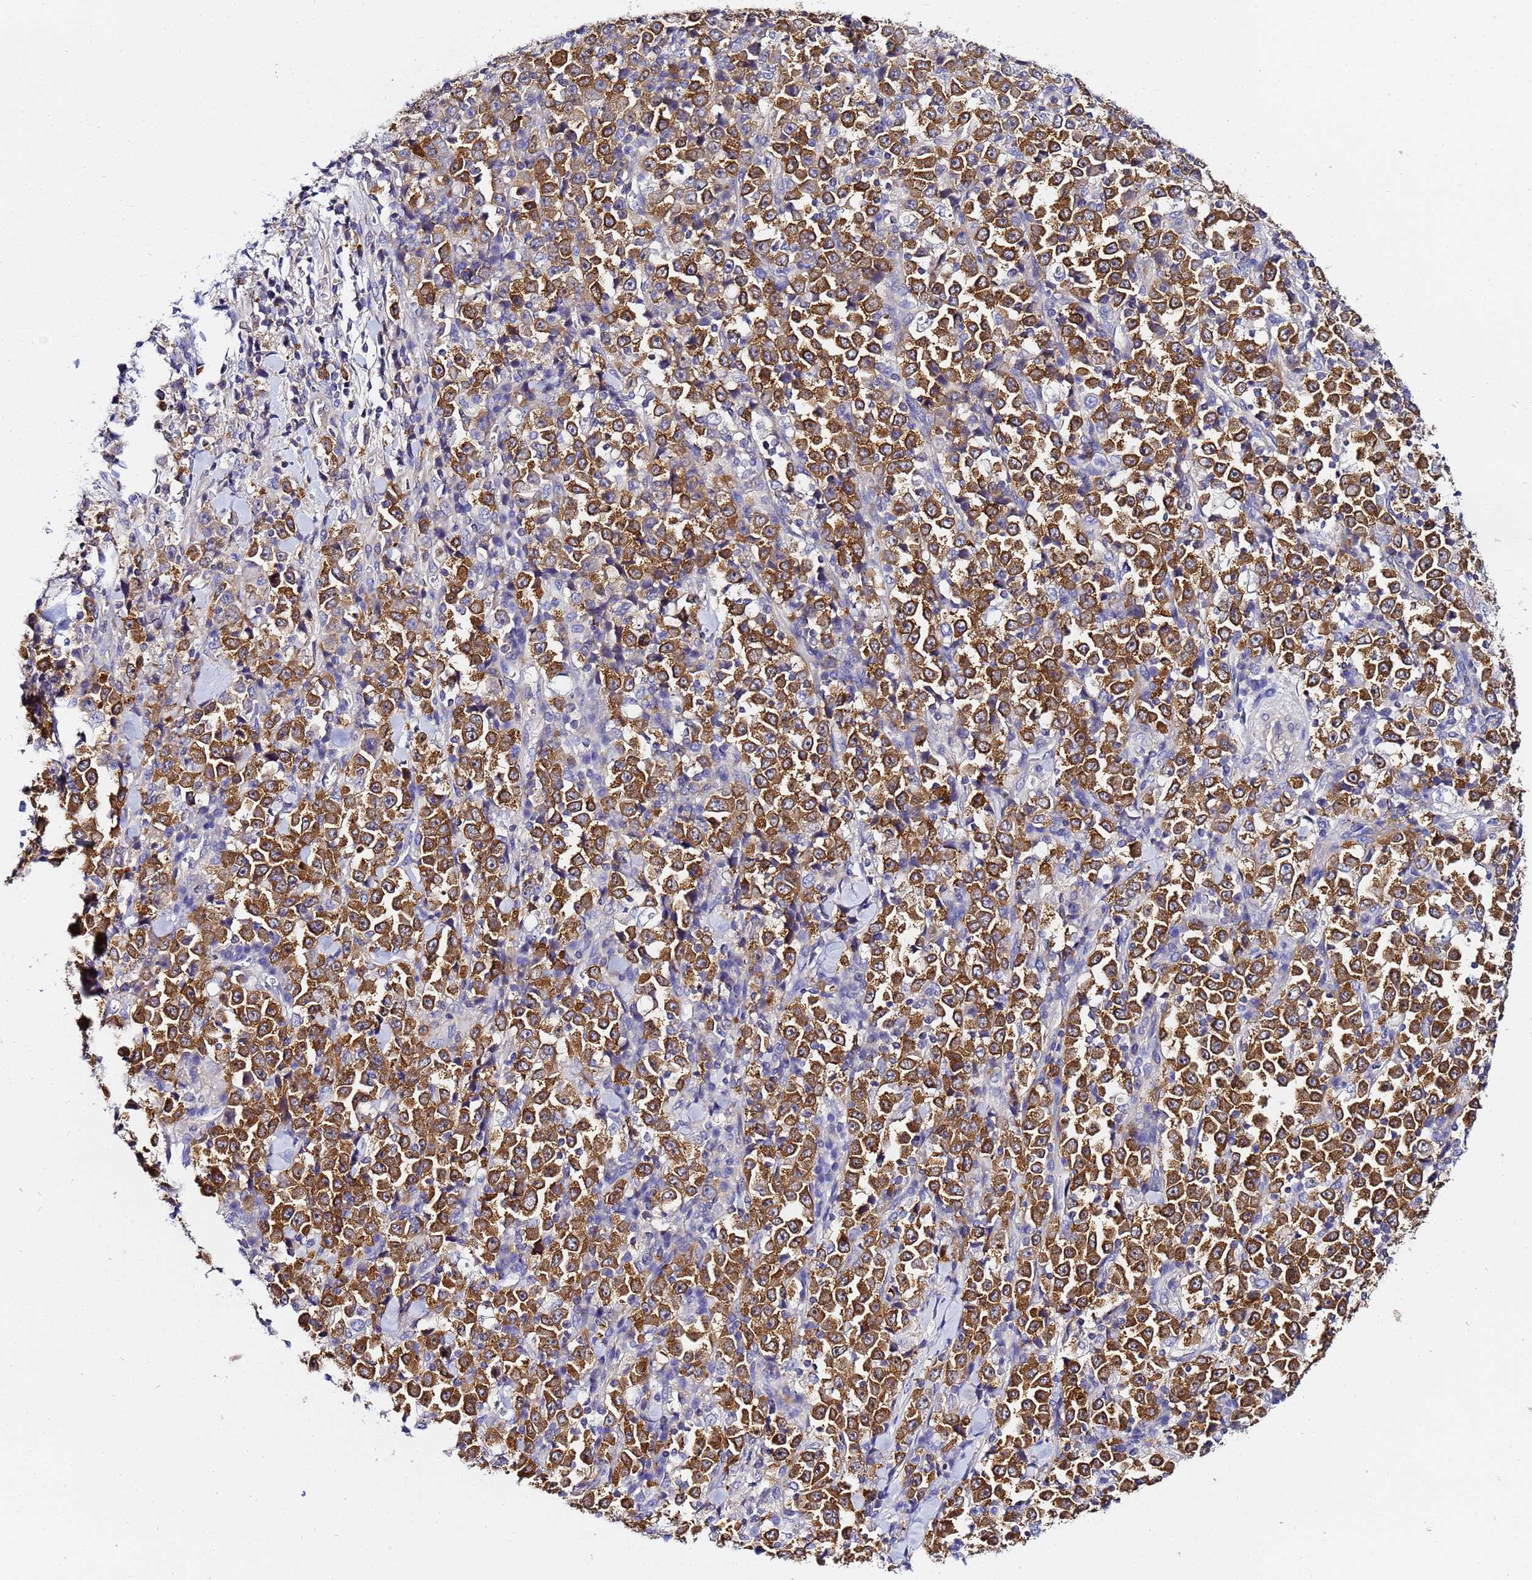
{"staining": {"intensity": "strong", "quantity": ">75%", "location": "cytoplasmic/membranous"}, "tissue": "stomach cancer", "cell_type": "Tumor cells", "image_type": "cancer", "snomed": [{"axis": "morphology", "description": "Normal tissue, NOS"}, {"axis": "morphology", "description": "Adenocarcinoma, NOS"}, {"axis": "topography", "description": "Stomach, upper"}, {"axis": "topography", "description": "Stomach"}], "caption": "Stomach cancer (adenocarcinoma) was stained to show a protein in brown. There is high levels of strong cytoplasmic/membranous staining in approximately >75% of tumor cells.", "gene": "LENG1", "patient": {"sex": "male", "age": 59}}